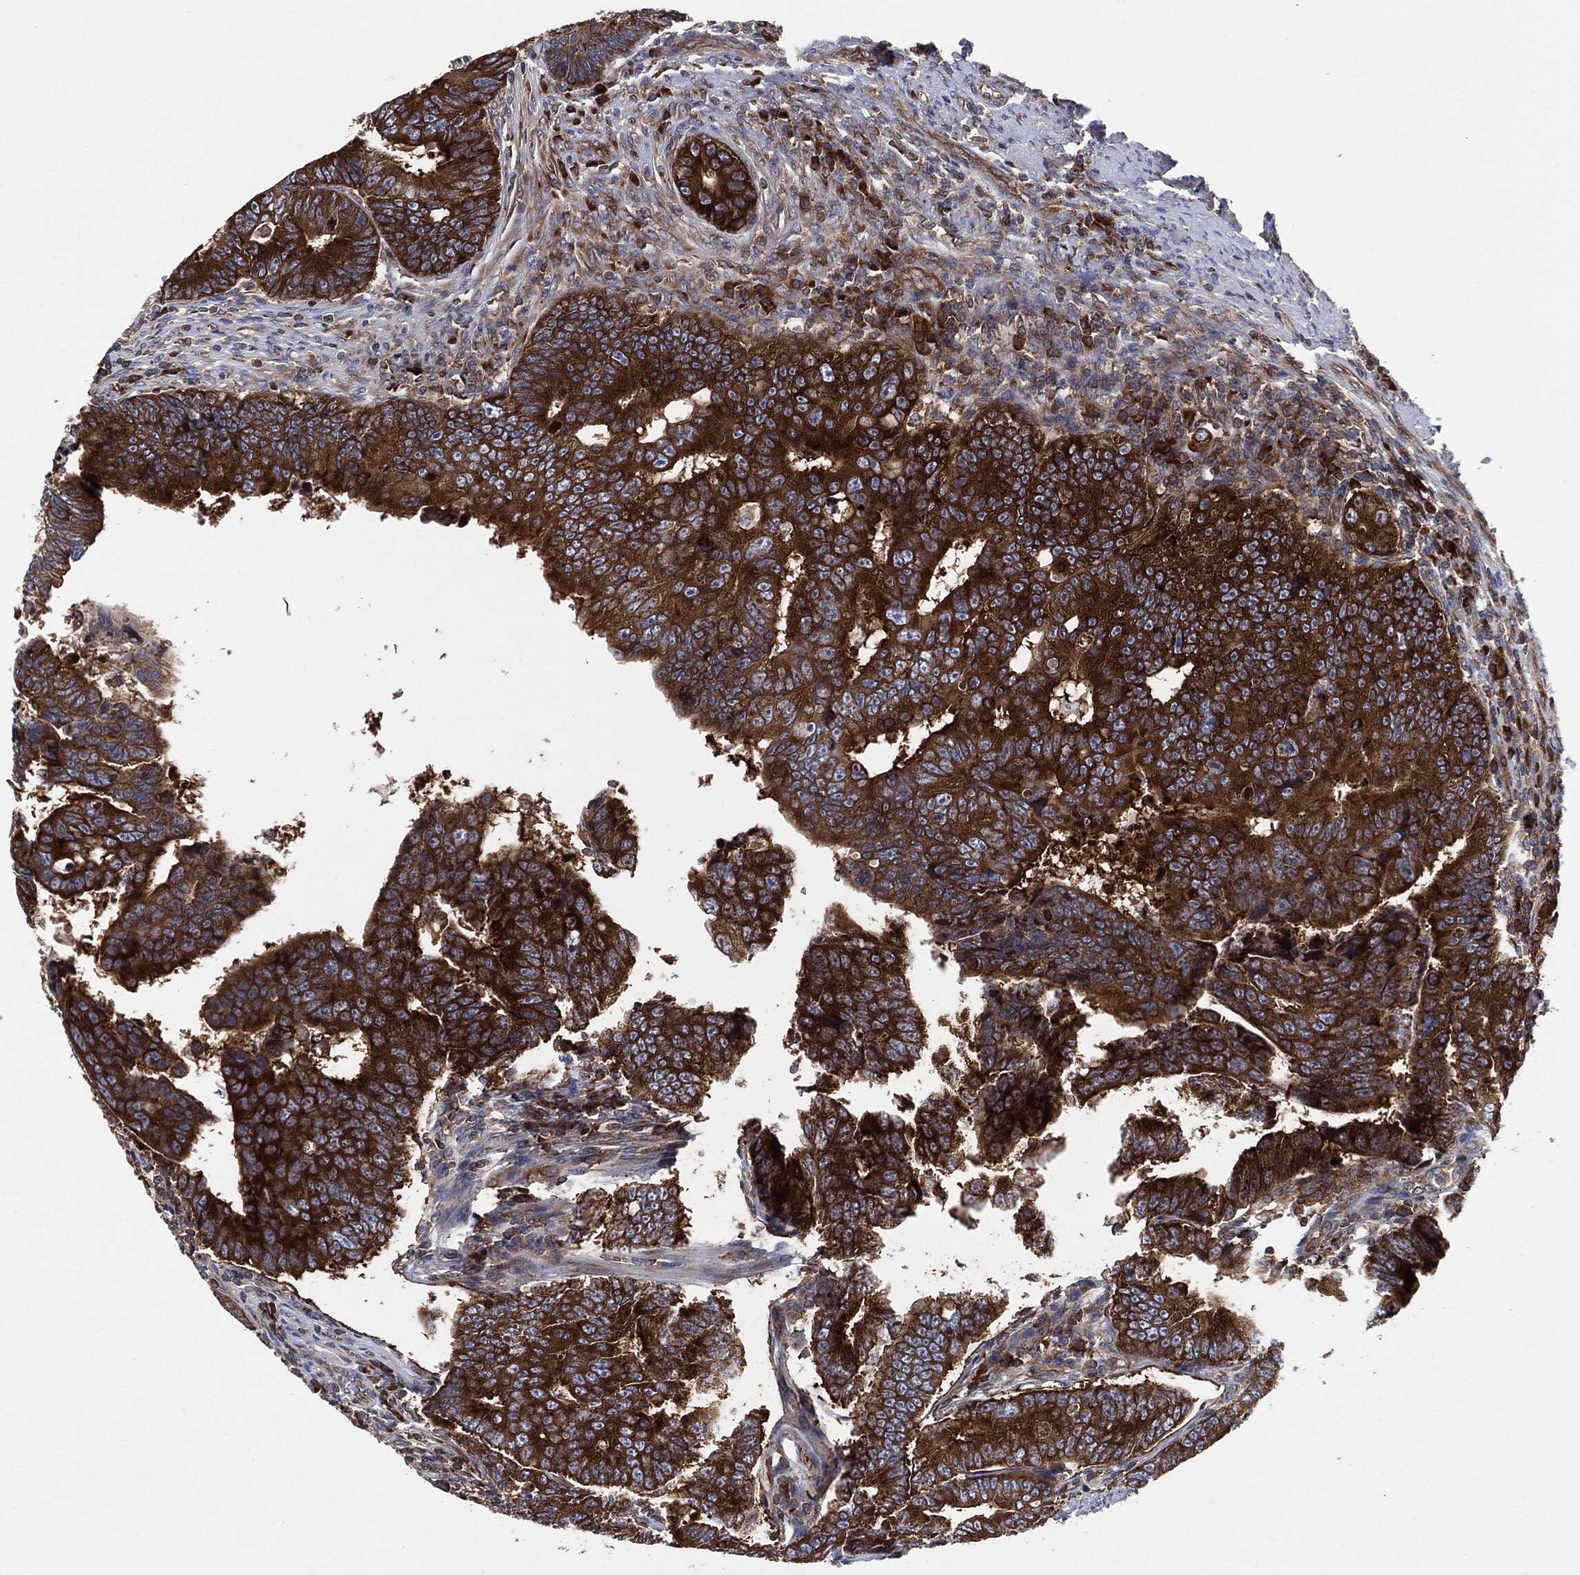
{"staining": {"intensity": "strong", "quantity": ">75%", "location": "cytoplasmic/membranous"}, "tissue": "colorectal cancer", "cell_type": "Tumor cells", "image_type": "cancer", "snomed": [{"axis": "morphology", "description": "Adenocarcinoma, NOS"}, {"axis": "topography", "description": "Colon"}], "caption": "Protein expression analysis of colorectal cancer reveals strong cytoplasmic/membranous staining in approximately >75% of tumor cells.", "gene": "EIF2S2", "patient": {"sex": "female", "age": 72}}